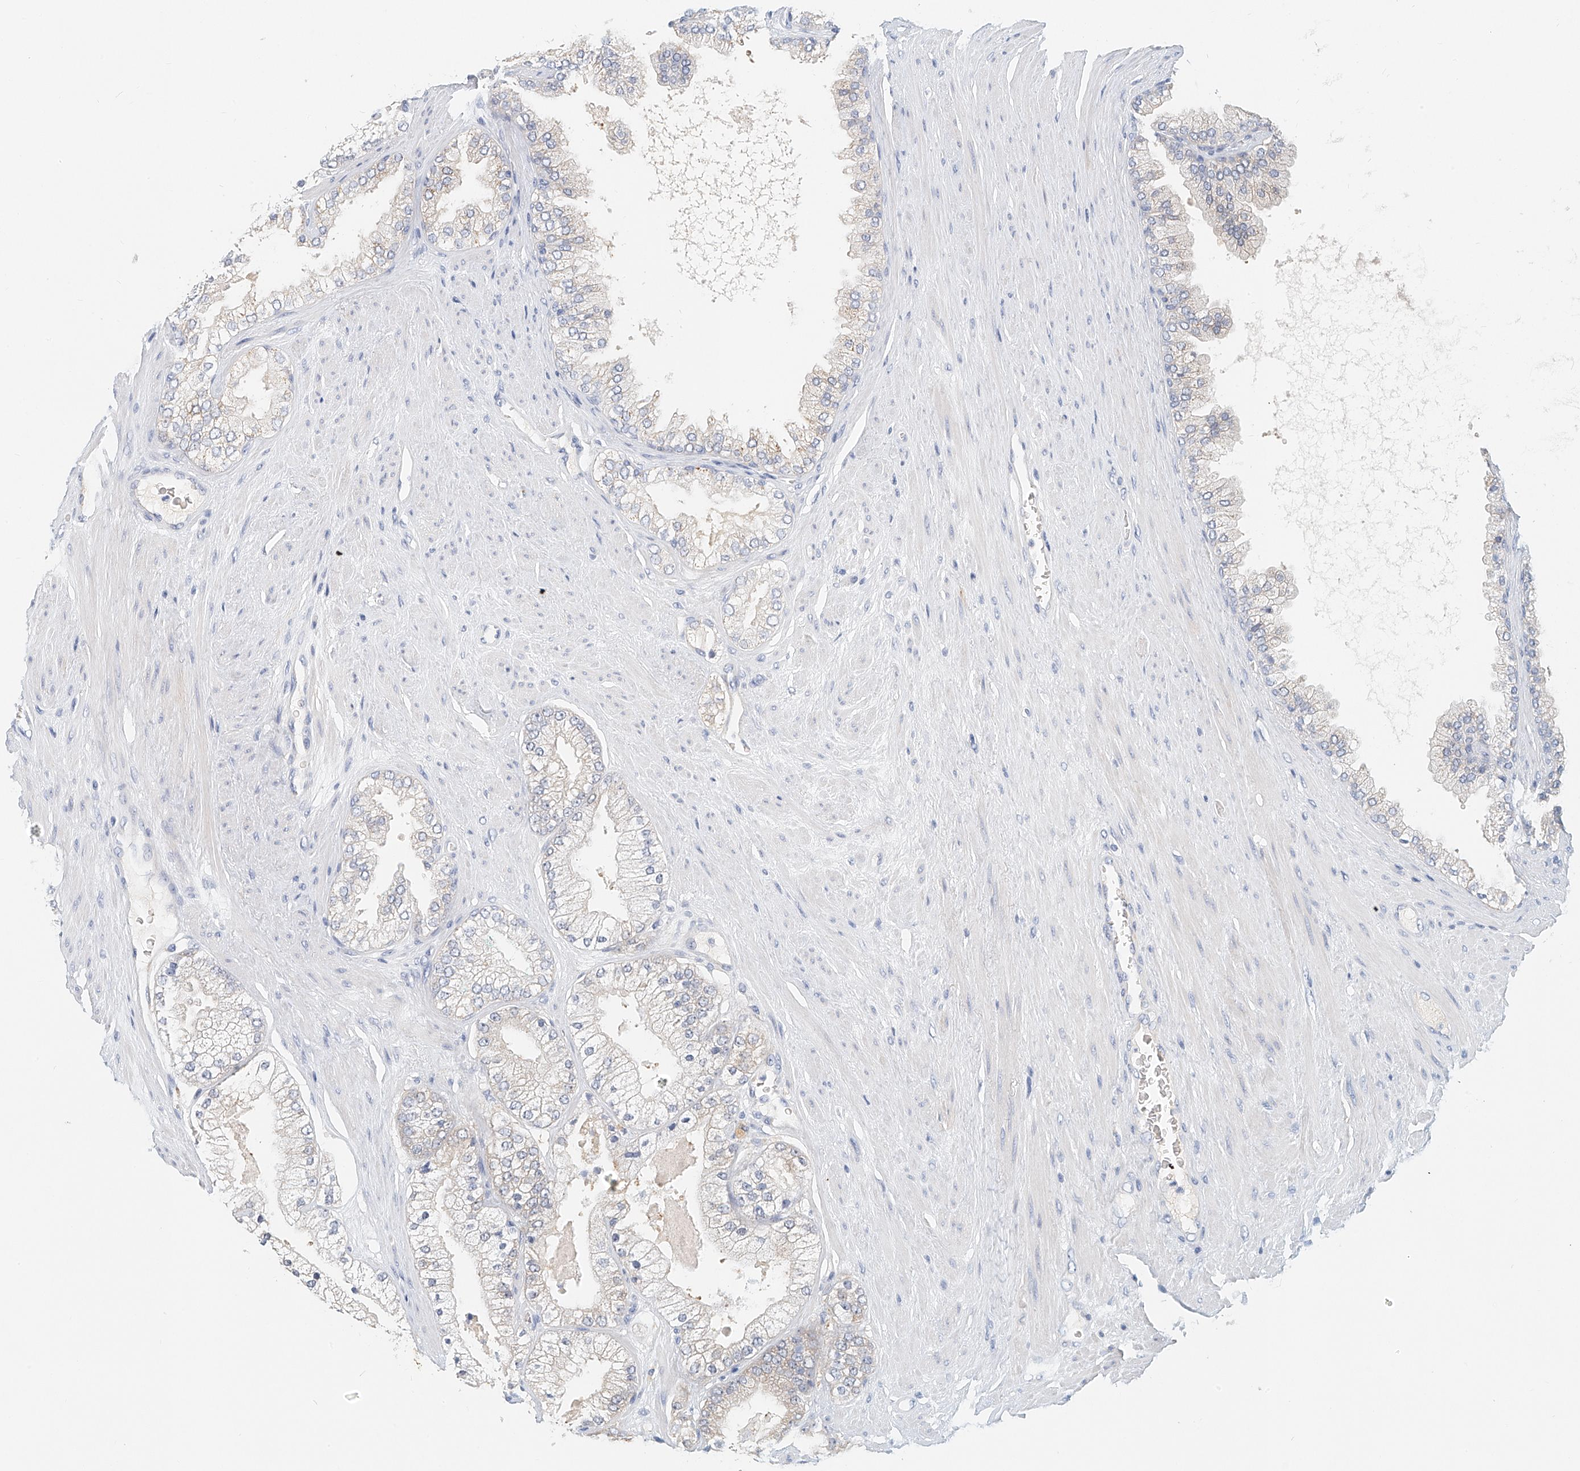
{"staining": {"intensity": "negative", "quantity": "none", "location": "none"}, "tissue": "prostate cancer", "cell_type": "Tumor cells", "image_type": "cancer", "snomed": [{"axis": "morphology", "description": "Adenocarcinoma, High grade"}, {"axis": "topography", "description": "Prostate"}], "caption": "A high-resolution image shows IHC staining of prostate cancer (high-grade adenocarcinoma), which demonstrates no significant positivity in tumor cells.", "gene": "ARHGAP28", "patient": {"sex": "male", "age": 58}}